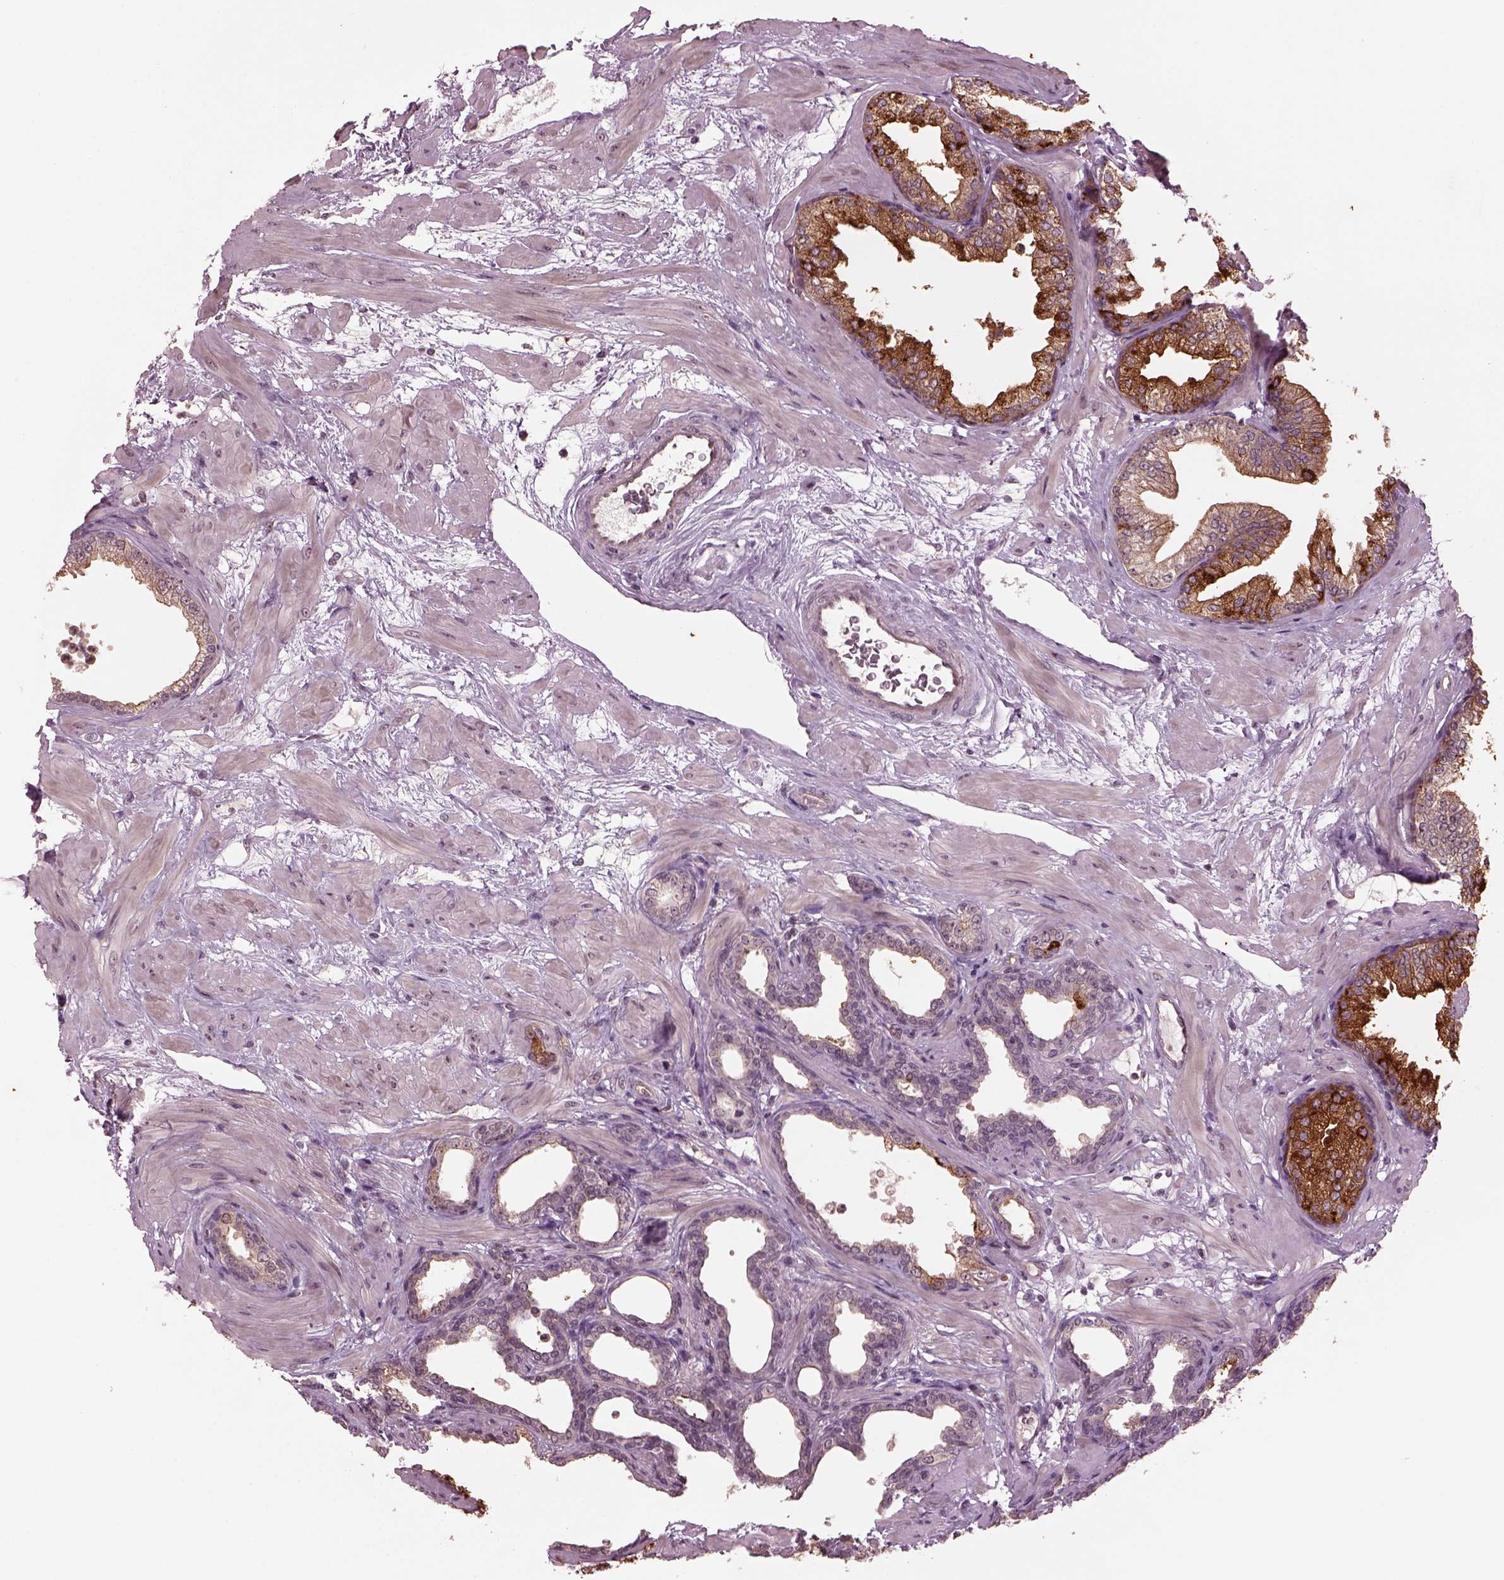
{"staining": {"intensity": "moderate", "quantity": "<25%", "location": "cytoplasmic/membranous"}, "tissue": "prostate", "cell_type": "Glandular cells", "image_type": "normal", "snomed": [{"axis": "morphology", "description": "Normal tissue, NOS"}, {"axis": "topography", "description": "Prostate"}], "caption": "Human prostate stained with a brown dye displays moderate cytoplasmic/membranous positive staining in about <25% of glandular cells.", "gene": "GNRH1", "patient": {"sex": "male", "age": 37}}